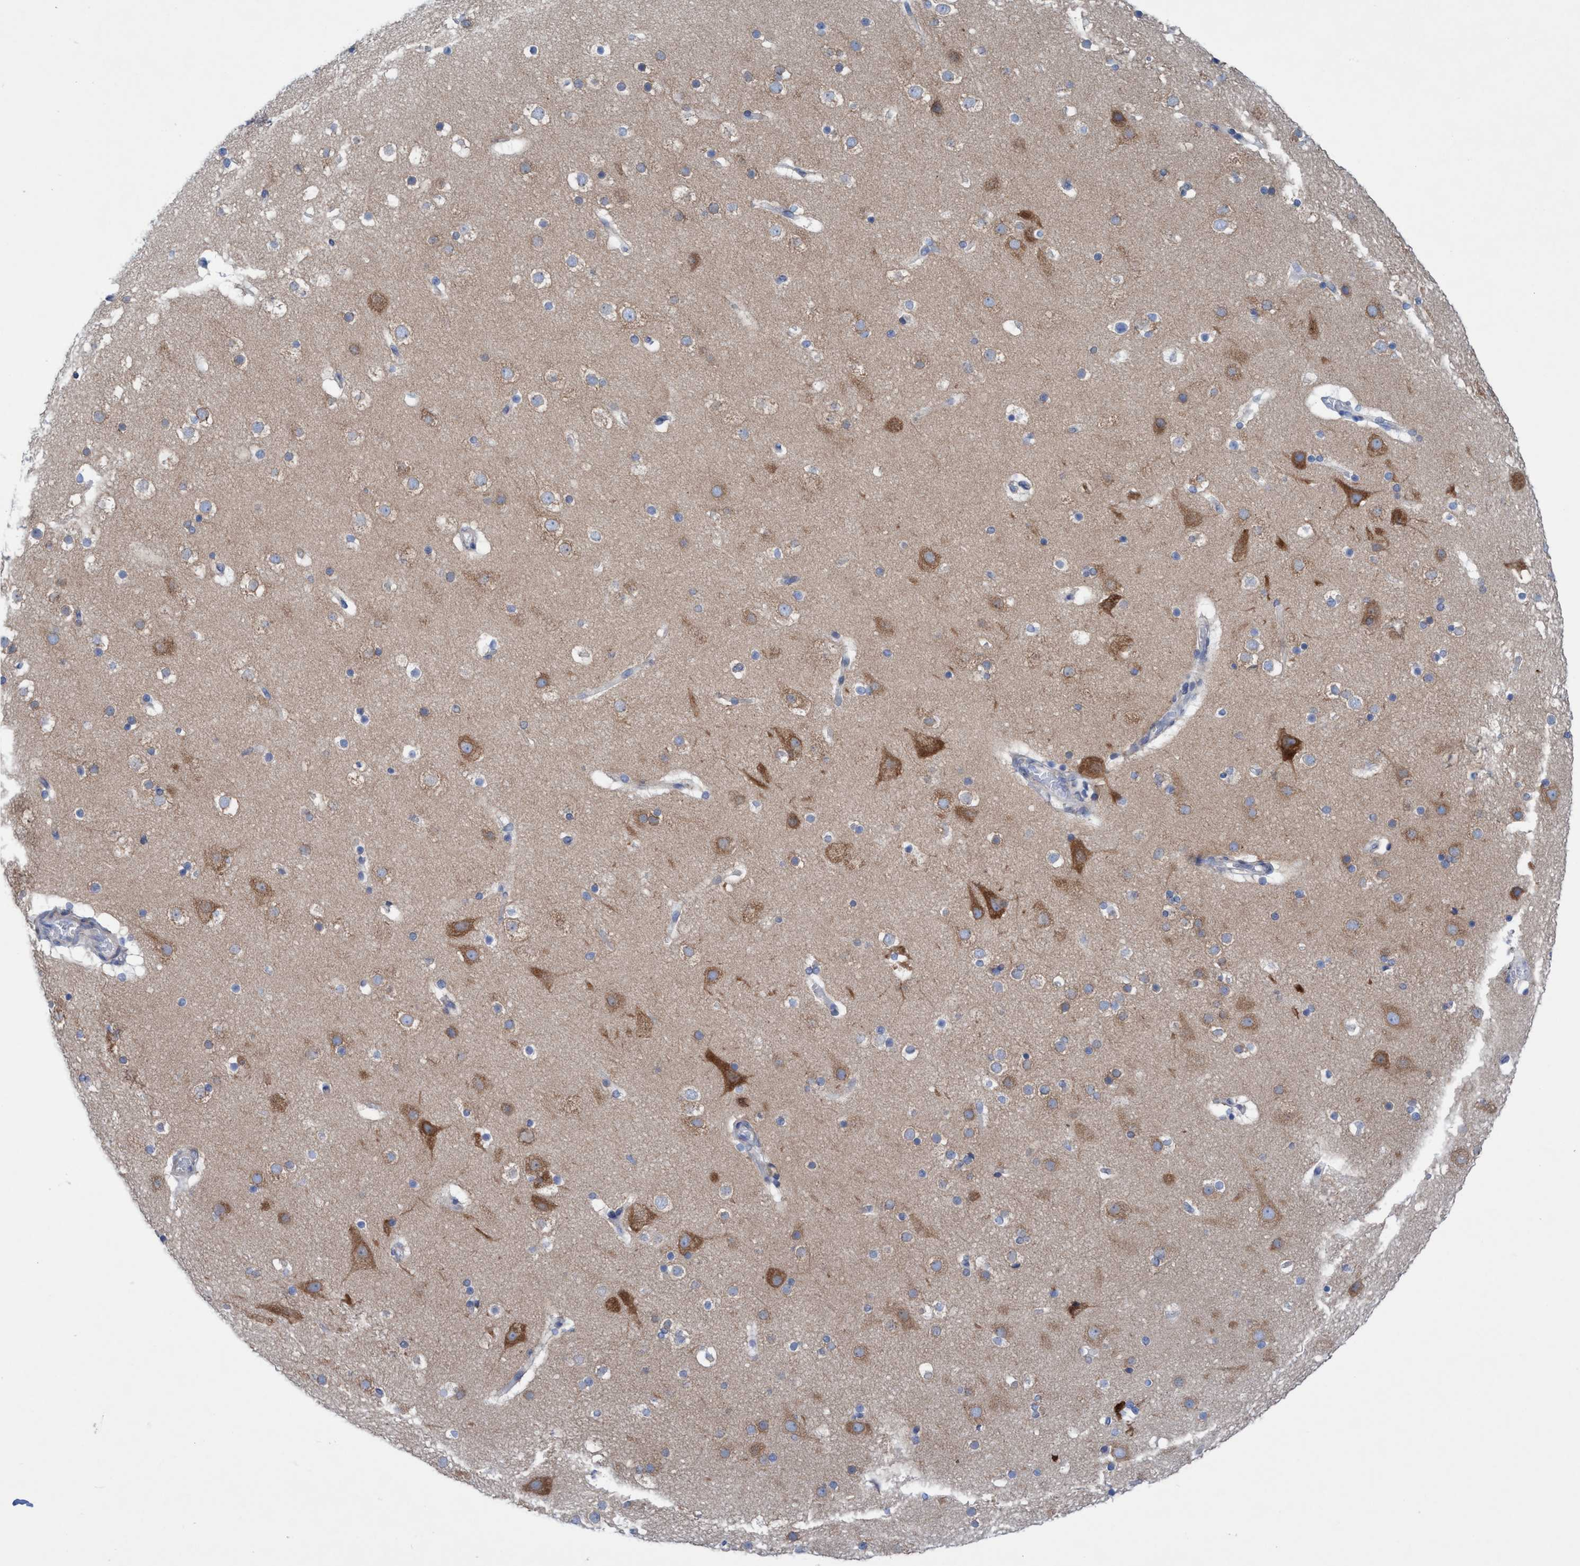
{"staining": {"intensity": "negative", "quantity": "none", "location": "none"}, "tissue": "cerebral cortex", "cell_type": "Endothelial cells", "image_type": "normal", "snomed": [{"axis": "morphology", "description": "Normal tissue, NOS"}, {"axis": "topography", "description": "Cerebral cortex"}], "caption": "Immunohistochemical staining of unremarkable cerebral cortex displays no significant staining in endothelial cells. (Immunohistochemistry, brightfield microscopy, high magnification).", "gene": "RSAD1", "patient": {"sex": "male", "age": 57}}